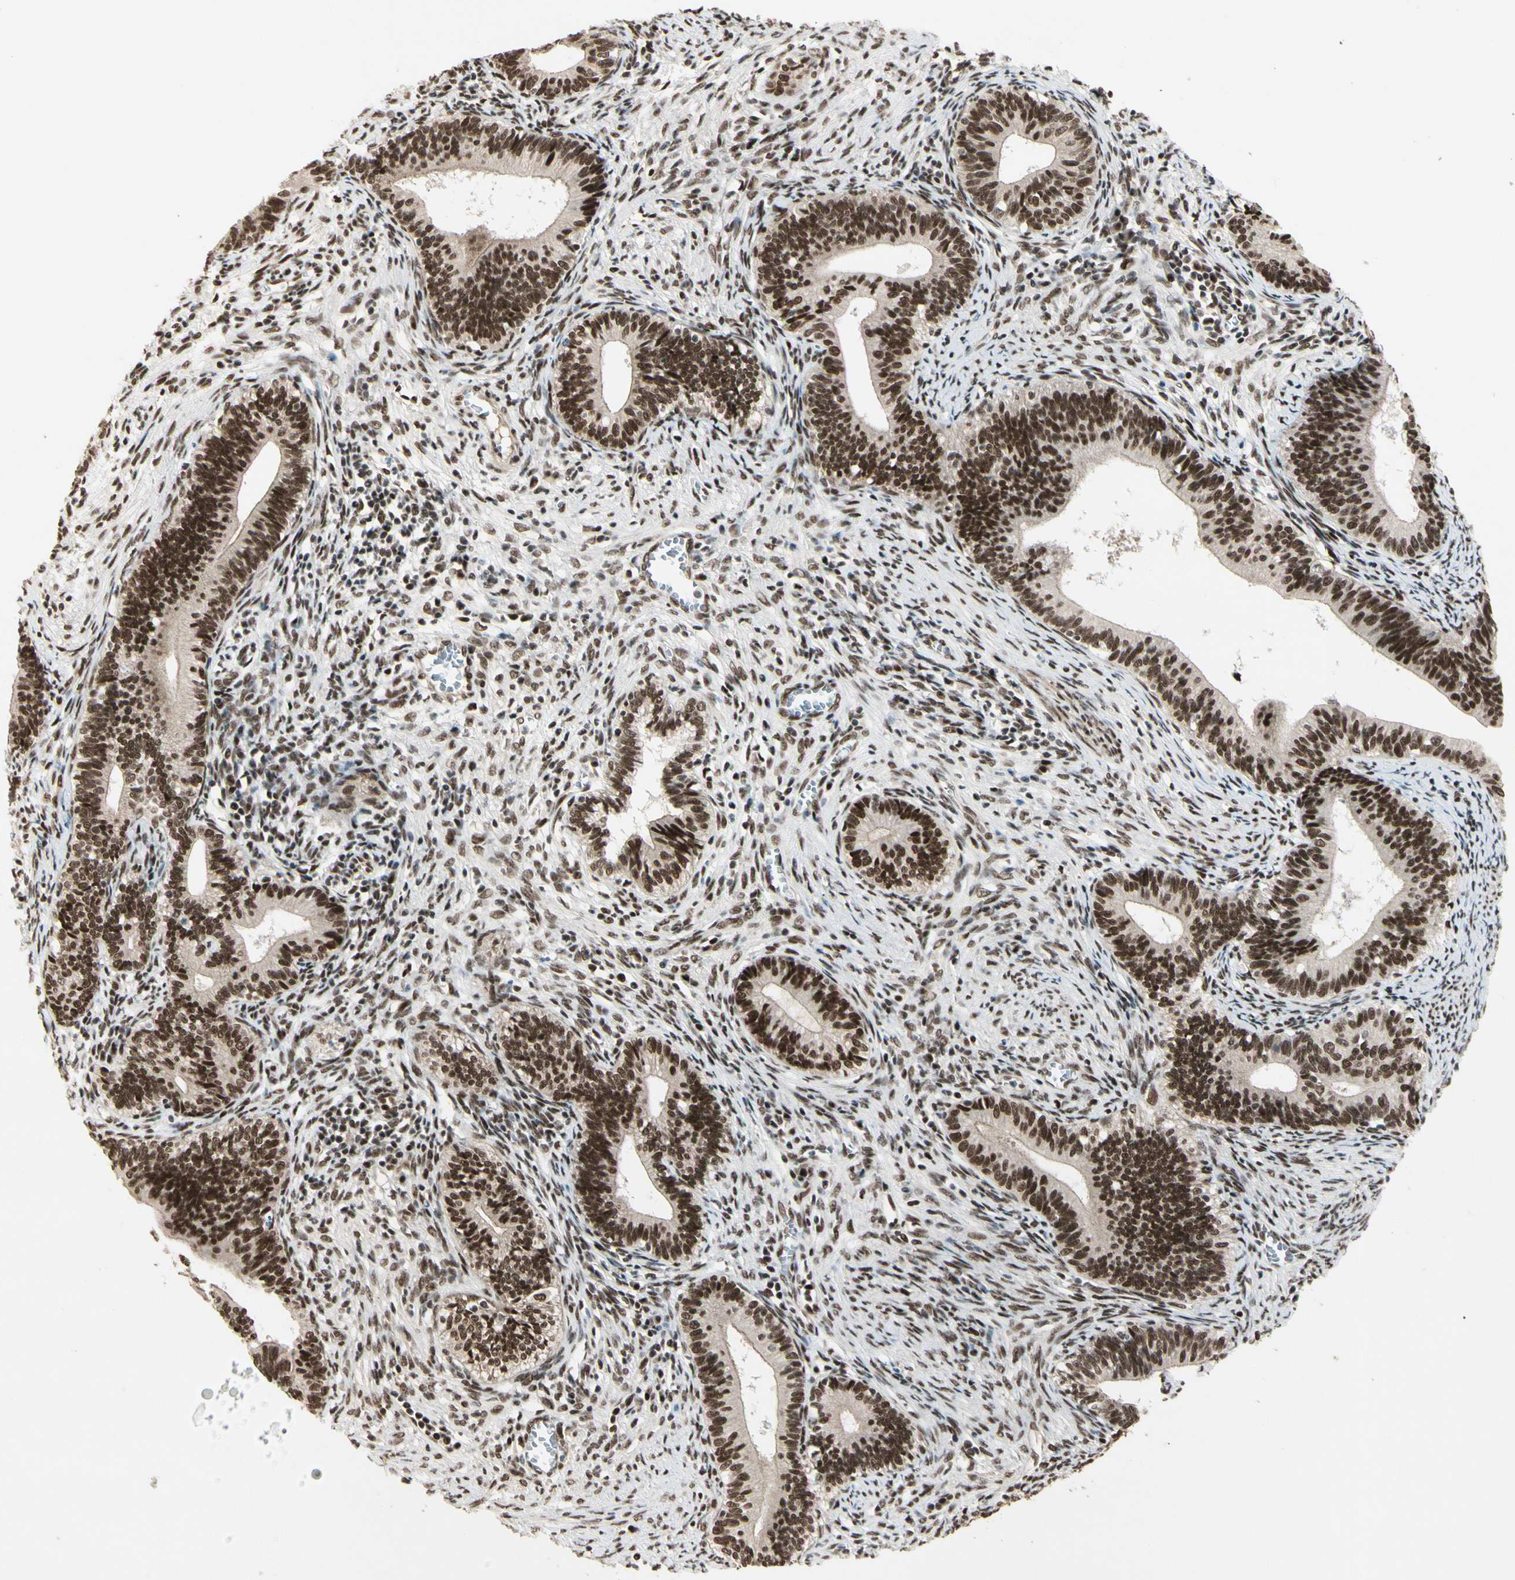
{"staining": {"intensity": "strong", "quantity": ">75%", "location": "nuclear"}, "tissue": "cervical cancer", "cell_type": "Tumor cells", "image_type": "cancer", "snomed": [{"axis": "morphology", "description": "Adenocarcinoma, NOS"}, {"axis": "topography", "description": "Cervix"}], "caption": "Immunohistochemical staining of human cervical cancer demonstrates high levels of strong nuclear staining in about >75% of tumor cells.", "gene": "CHAMP1", "patient": {"sex": "female", "age": 44}}